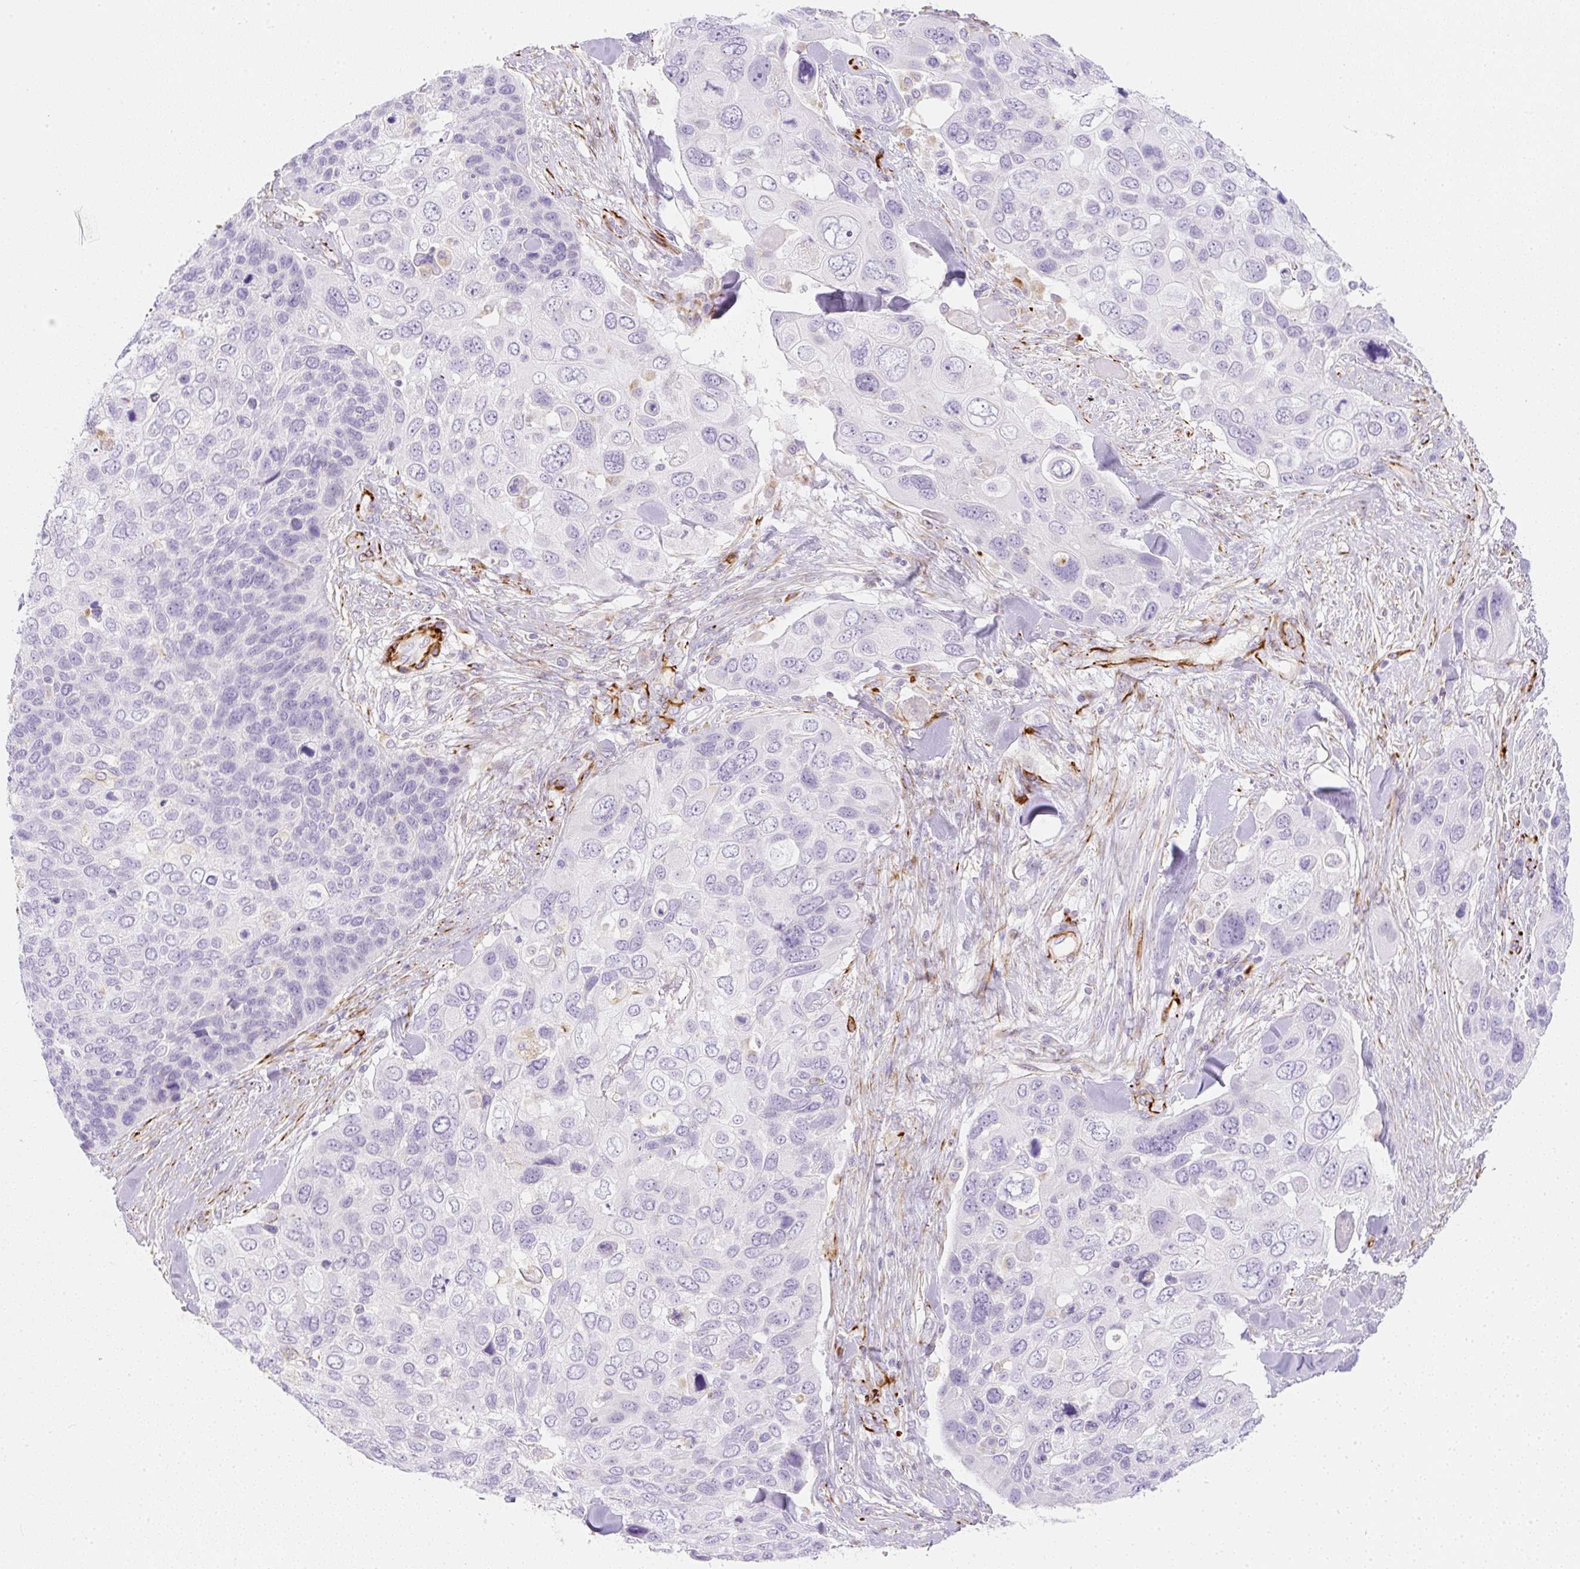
{"staining": {"intensity": "negative", "quantity": "none", "location": "none"}, "tissue": "skin cancer", "cell_type": "Tumor cells", "image_type": "cancer", "snomed": [{"axis": "morphology", "description": "Basal cell carcinoma"}, {"axis": "topography", "description": "Skin"}], "caption": "The histopathology image exhibits no significant expression in tumor cells of skin cancer. (Brightfield microscopy of DAB IHC at high magnification).", "gene": "ZNF689", "patient": {"sex": "female", "age": 74}}